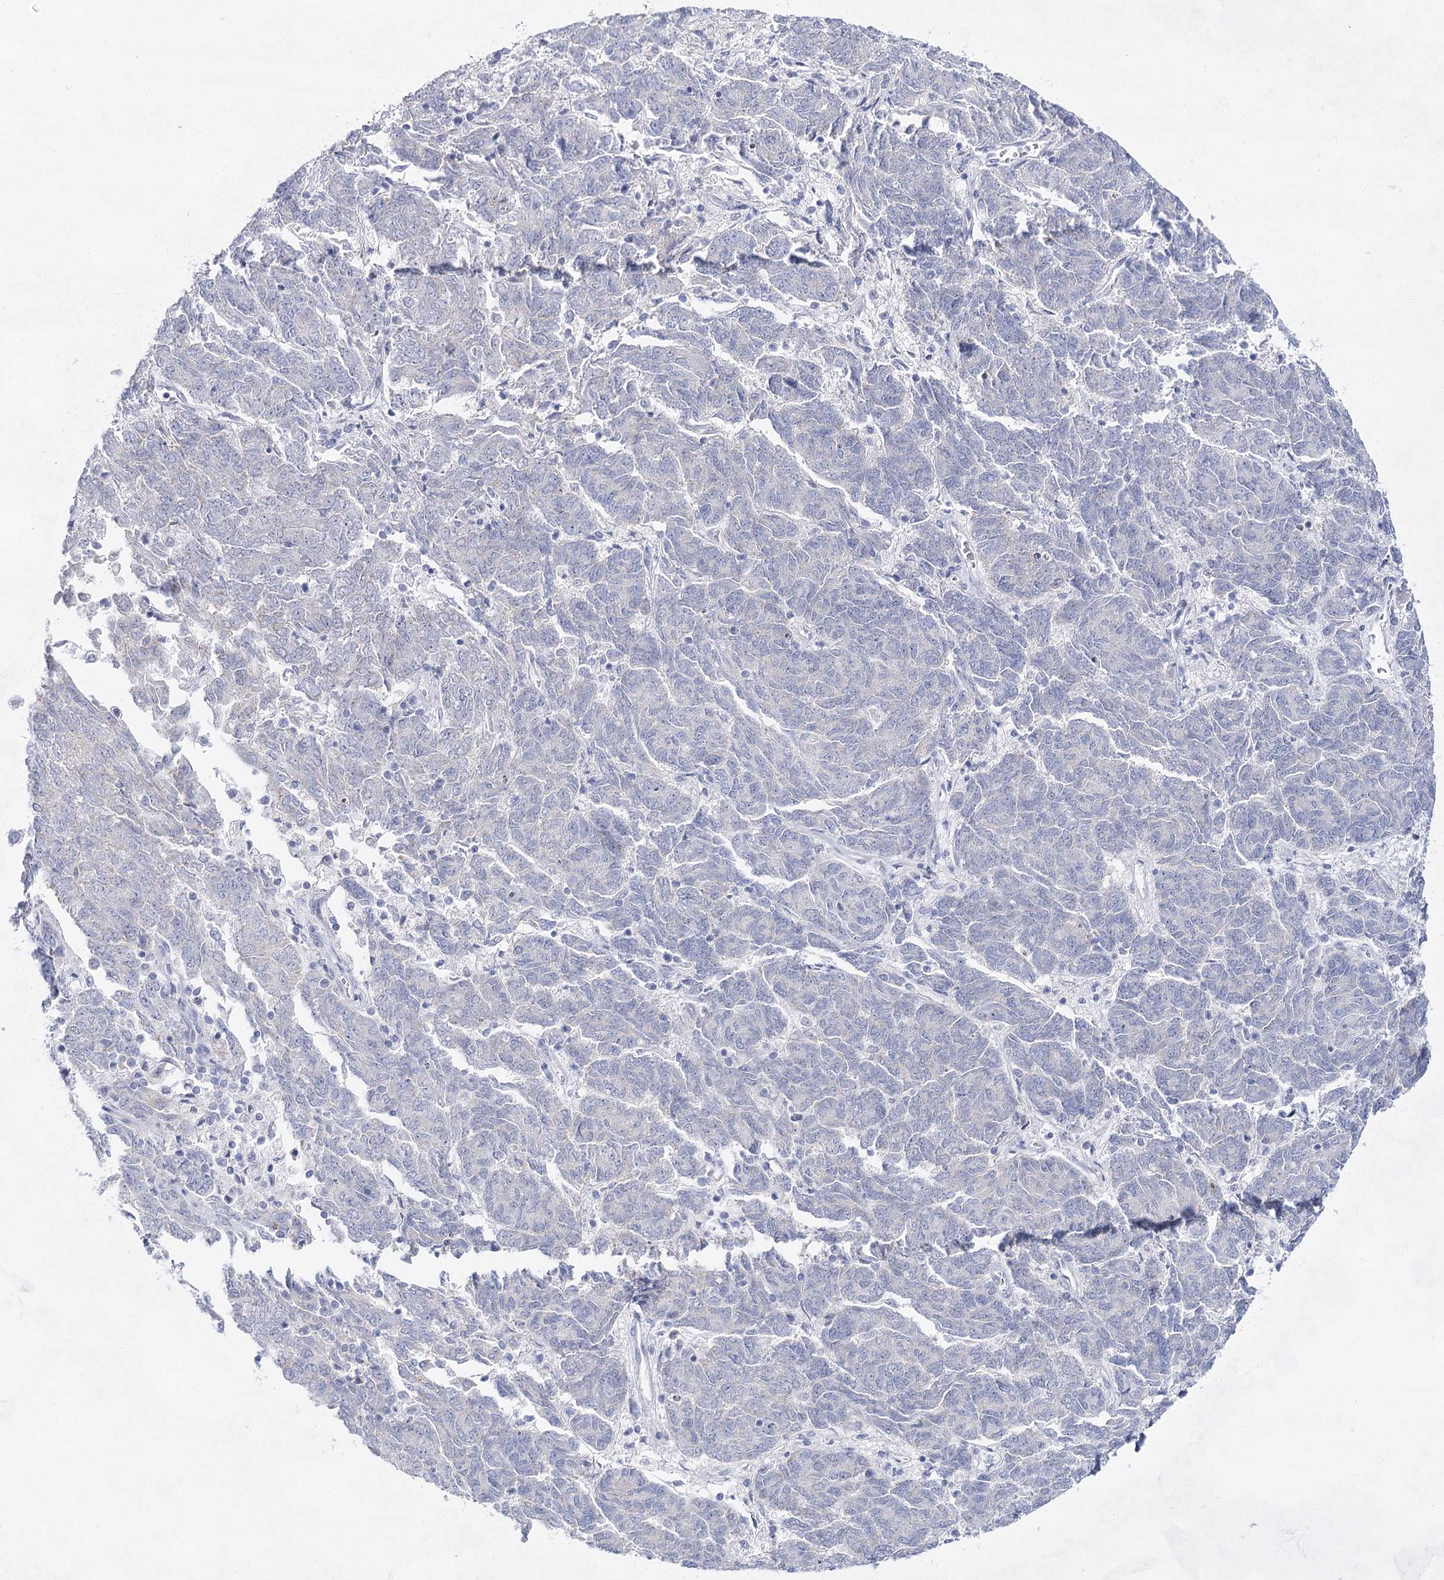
{"staining": {"intensity": "negative", "quantity": "none", "location": "none"}, "tissue": "endometrial cancer", "cell_type": "Tumor cells", "image_type": "cancer", "snomed": [{"axis": "morphology", "description": "Adenocarcinoma, NOS"}, {"axis": "topography", "description": "Endometrium"}], "caption": "Immunohistochemistry of human endometrial cancer (adenocarcinoma) reveals no staining in tumor cells.", "gene": "BPHL", "patient": {"sex": "female", "age": 80}}